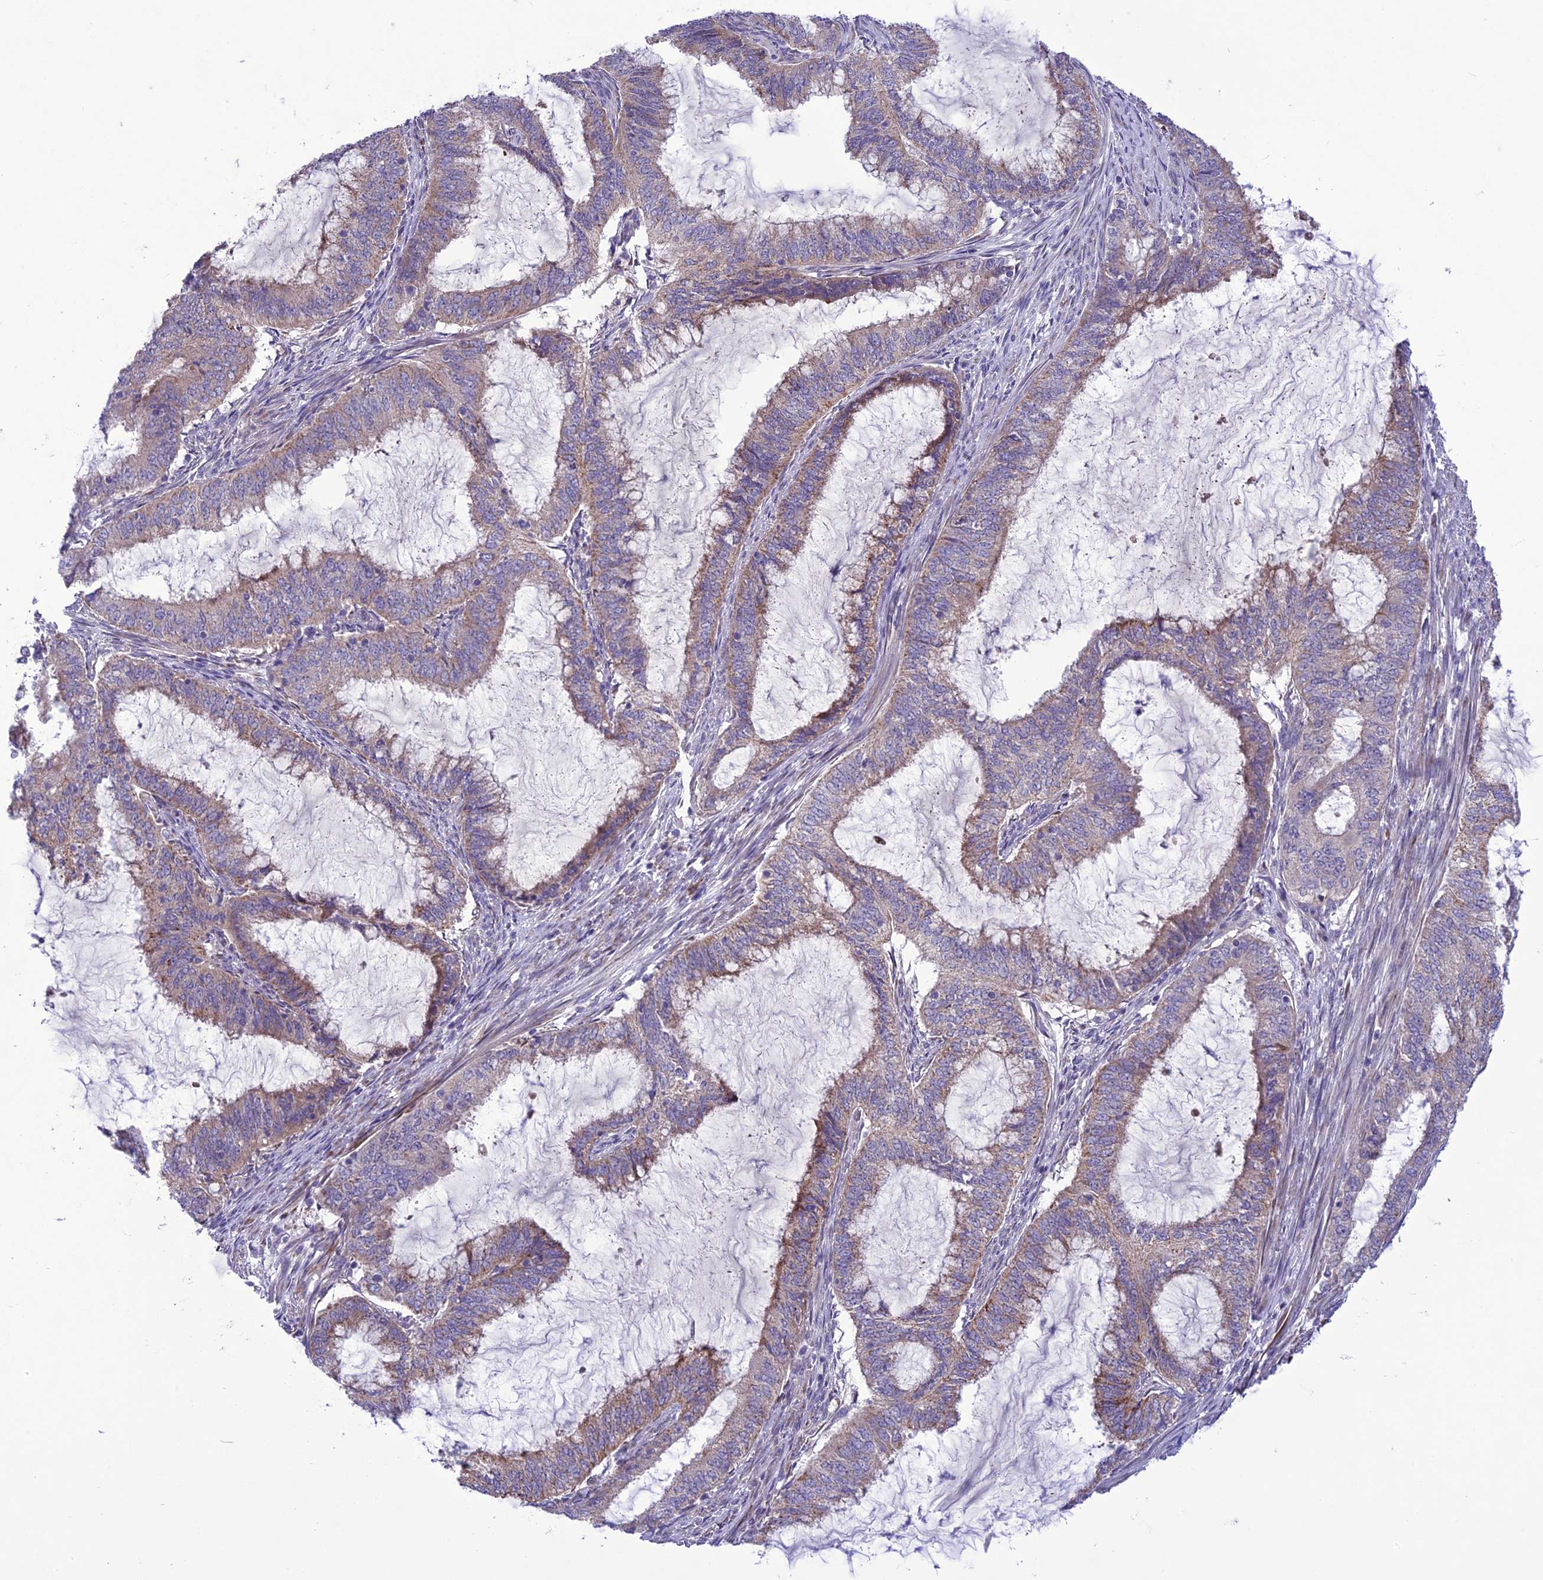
{"staining": {"intensity": "moderate", "quantity": "<25%", "location": "cytoplasmic/membranous"}, "tissue": "endometrial cancer", "cell_type": "Tumor cells", "image_type": "cancer", "snomed": [{"axis": "morphology", "description": "Adenocarcinoma, NOS"}, {"axis": "topography", "description": "Endometrium"}], "caption": "Moderate cytoplasmic/membranous protein positivity is seen in approximately <25% of tumor cells in endometrial cancer.", "gene": "PSMF1", "patient": {"sex": "female", "age": 51}}